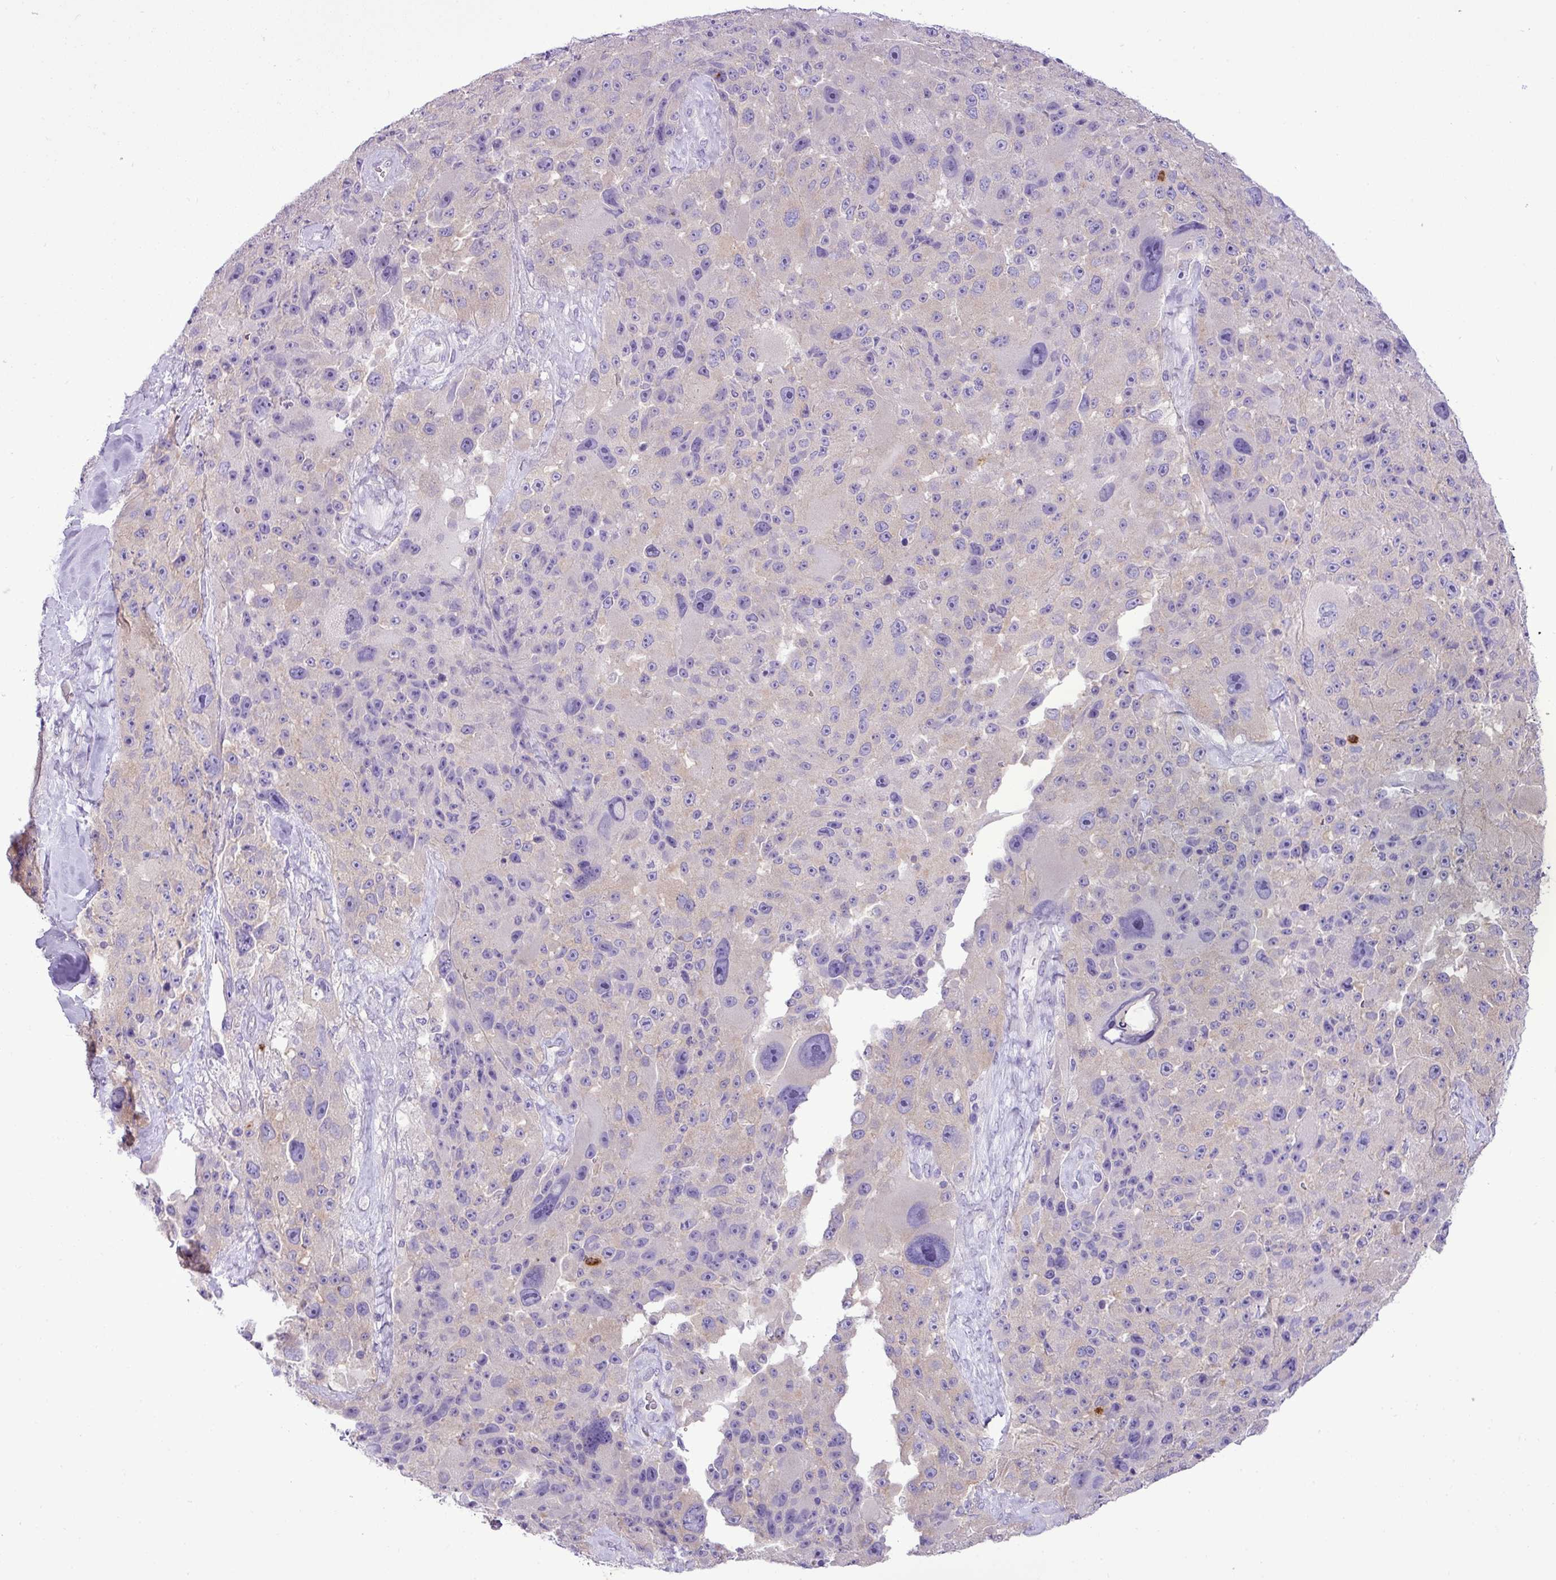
{"staining": {"intensity": "negative", "quantity": "none", "location": "none"}, "tissue": "melanoma", "cell_type": "Tumor cells", "image_type": "cancer", "snomed": [{"axis": "morphology", "description": "Malignant melanoma, Metastatic site"}, {"axis": "topography", "description": "Lymph node"}], "caption": "DAB immunohistochemical staining of melanoma displays no significant staining in tumor cells. (Stains: DAB immunohistochemistry with hematoxylin counter stain, Microscopy: brightfield microscopy at high magnification).", "gene": "ZSCAN5A", "patient": {"sex": "male", "age": 62}}